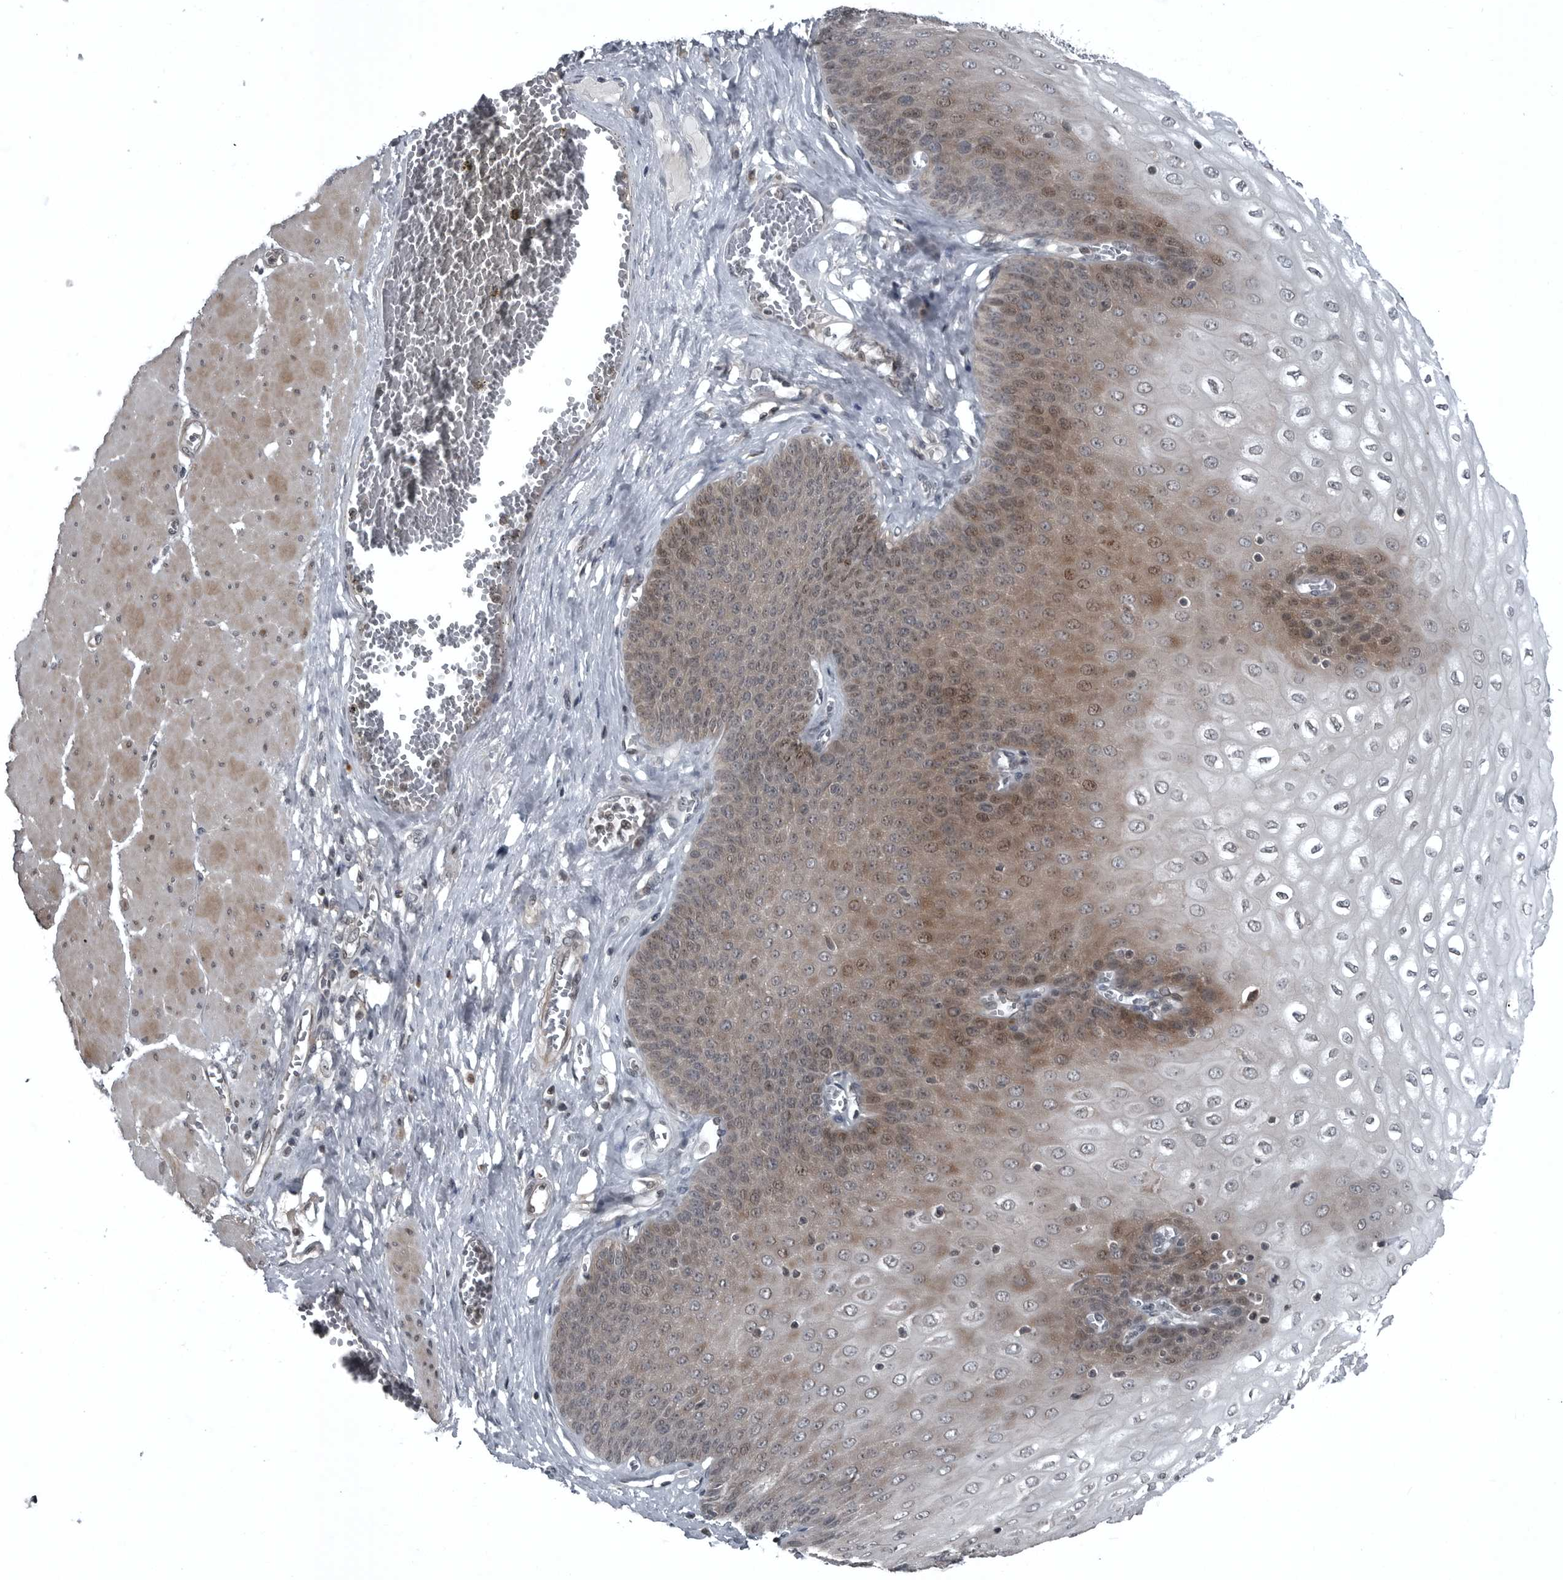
{"staining": {"intensity": "moderate", "quantity": ">75%", "location": "cytoplasmic/membranous,nuclear"}, "tissue": "esophagus", "cell_type": "Squamous epithelial cells", "image_type": "normal", "snomed": [{"axis": "morphology", "description": "Normal tissue, NOS"}, {"axis": "topography", "description": "Esophagus"}], "caption": "Protein analysis of normal esophagus exhibits moderate cytoplasmic/membranous,nuclear expression in about >75% of squamous epithelial cells.", "gene": "GAK", "patient": {"sex": "male", "age": 60}}